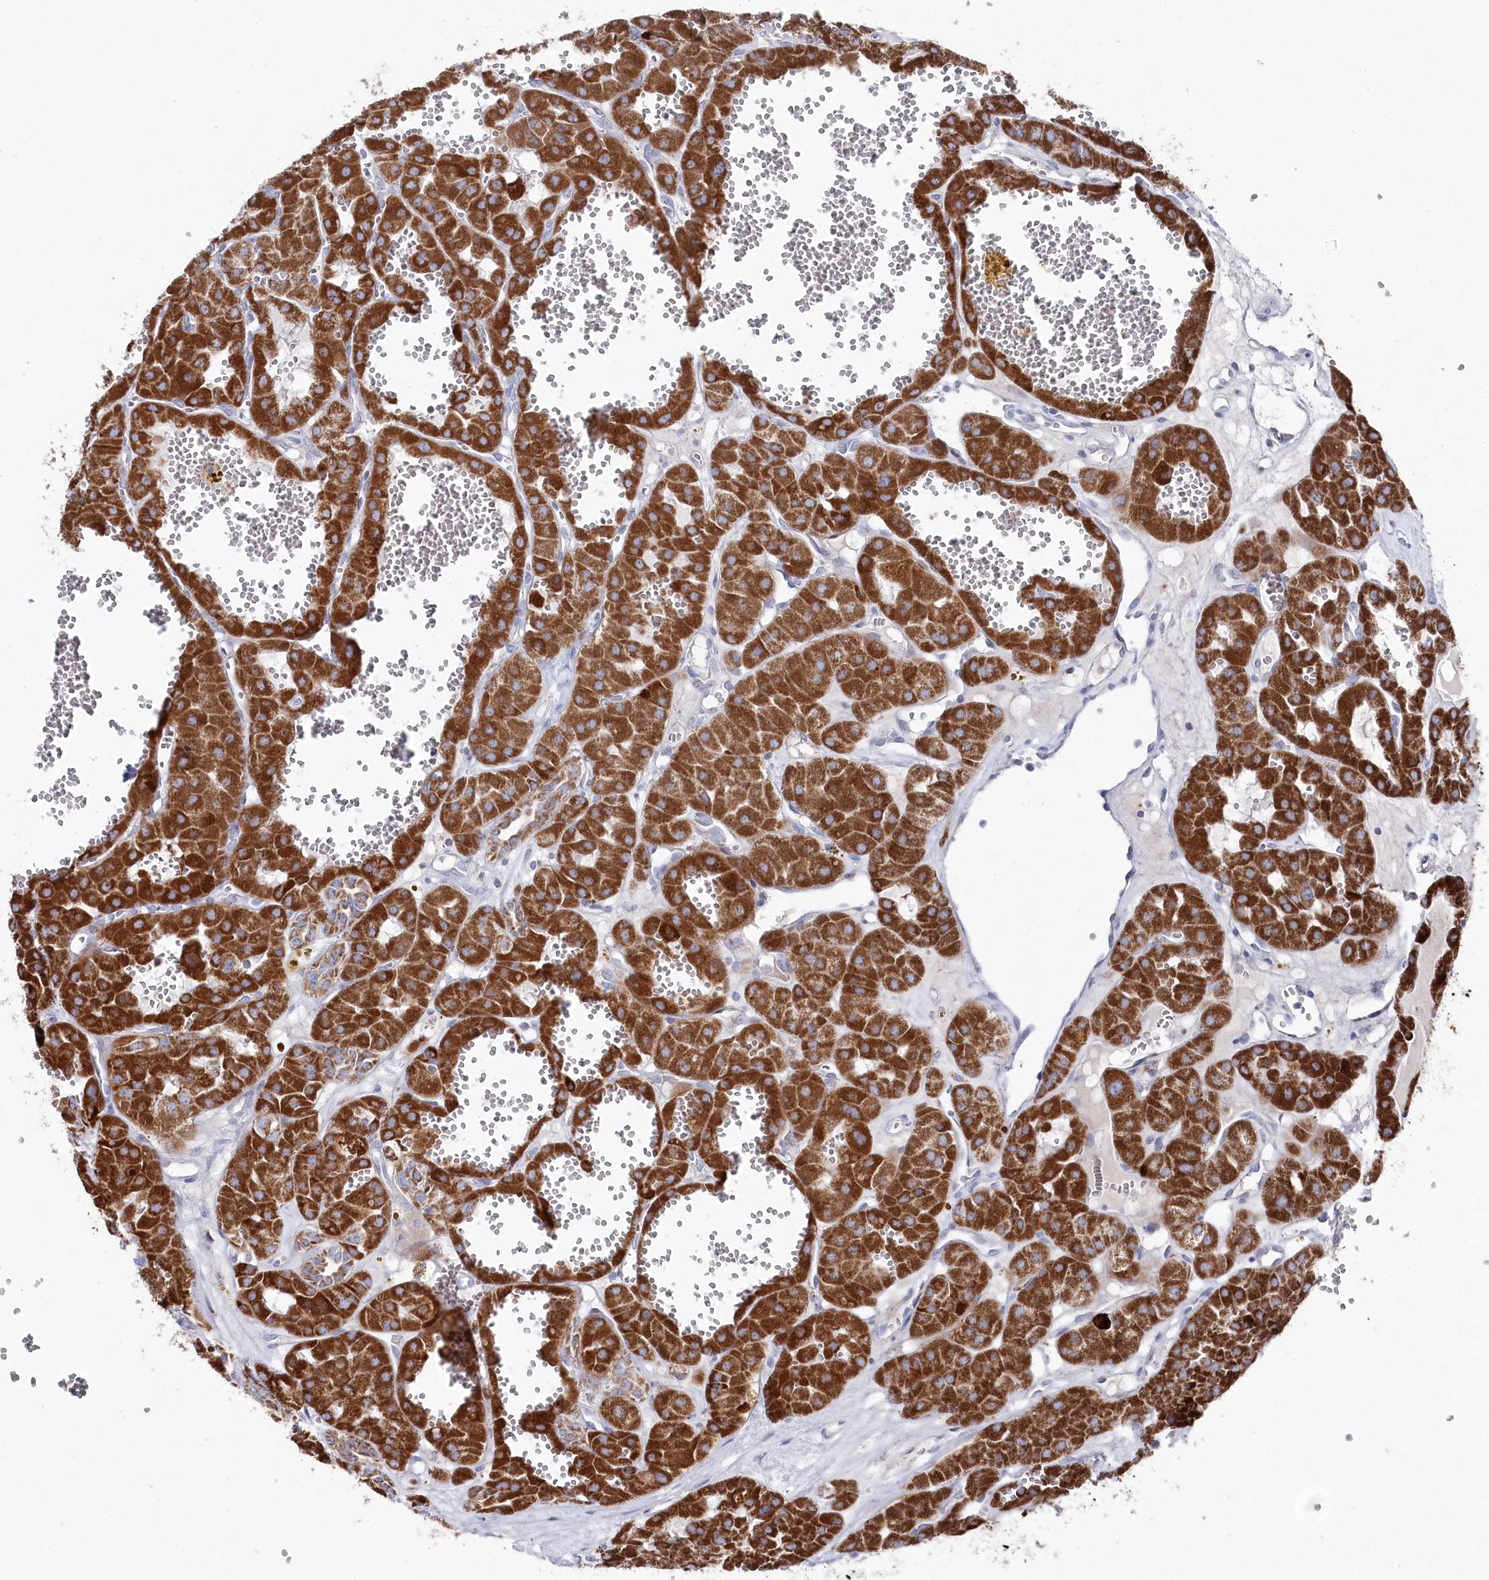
{"staining": {"intensity": "strong", "quantity": ">75%", "location": "cytoplasmic/membranous"}, "tissue": "renal cancer", "cell_type": "Tumor cells", "image_type": "cancer", "snomed": [{"axis": "morphology", "description": "Carcinoma, NOS"}, {"axis": "topography", "description": "Kidney"}], "caption": "A histopathology image of renal cancer stained for a protein exhibits strong cytoplasmic/membranous brown staining in tumor cells.", "gene": "GLS2", "patient": {"sex": "female", "age": 75}}